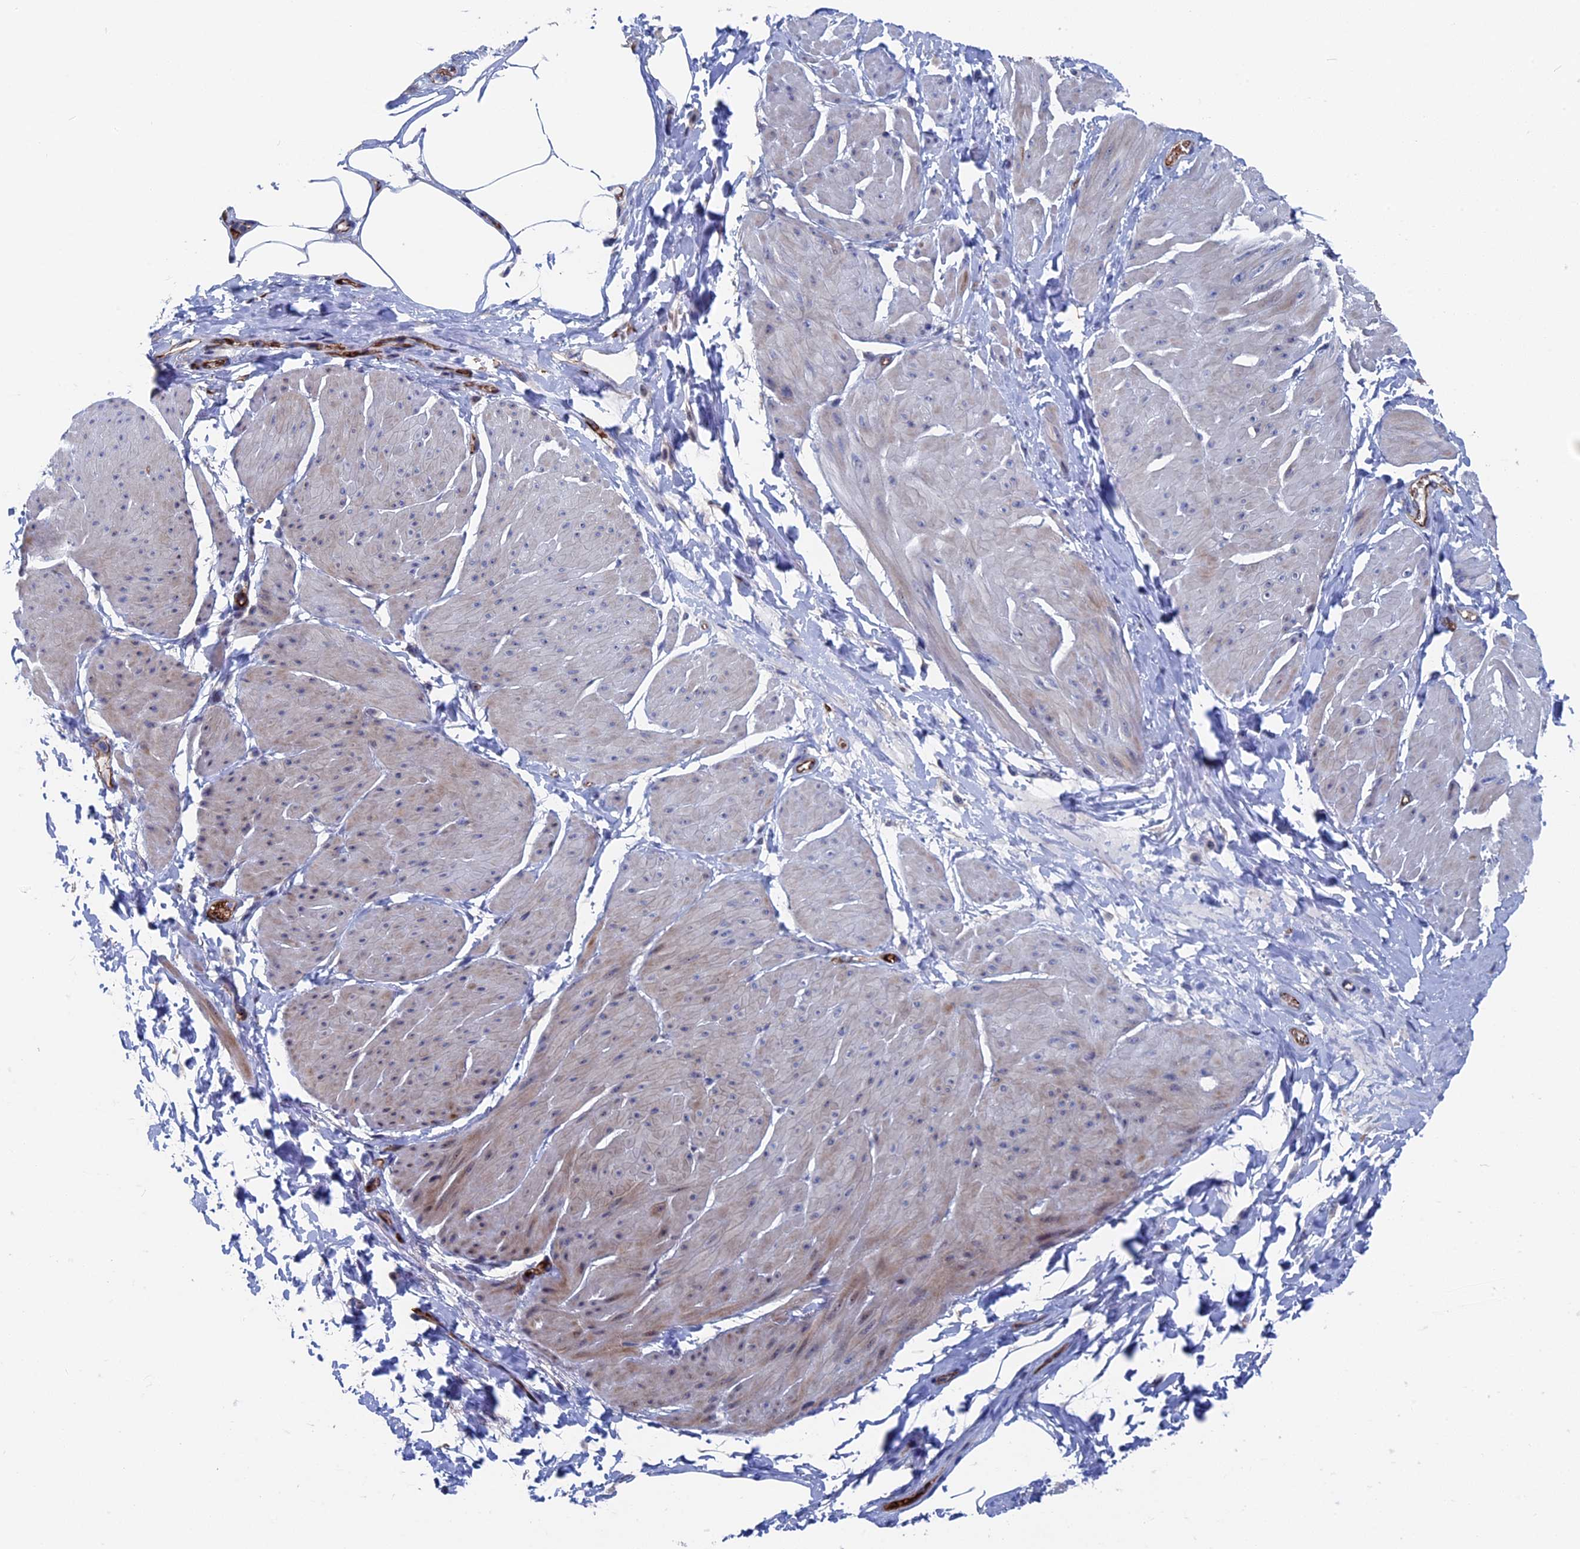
{"staining": {"intensity": "weak", "quantity": "<25%", "location": "cytoplasmic/membranous"}, "tissue": "smooth muscle", "cell_type": "Smooth muscle cells", "image_type": "normal", "snomed": [{"axis": "morphology", "description": "Urothelial carcinoma, High grade"}, {"axis": "topography", "description": "Urinary bladder"}], "caption": "There is no significant positivity in smooth muscle cells of smooth muscle. (Immunohistochemistry (ihc), brightfield microscopy, high magnification).", "gene": "EXOSC9", "patient": {"sex": "male", "age": 46}}